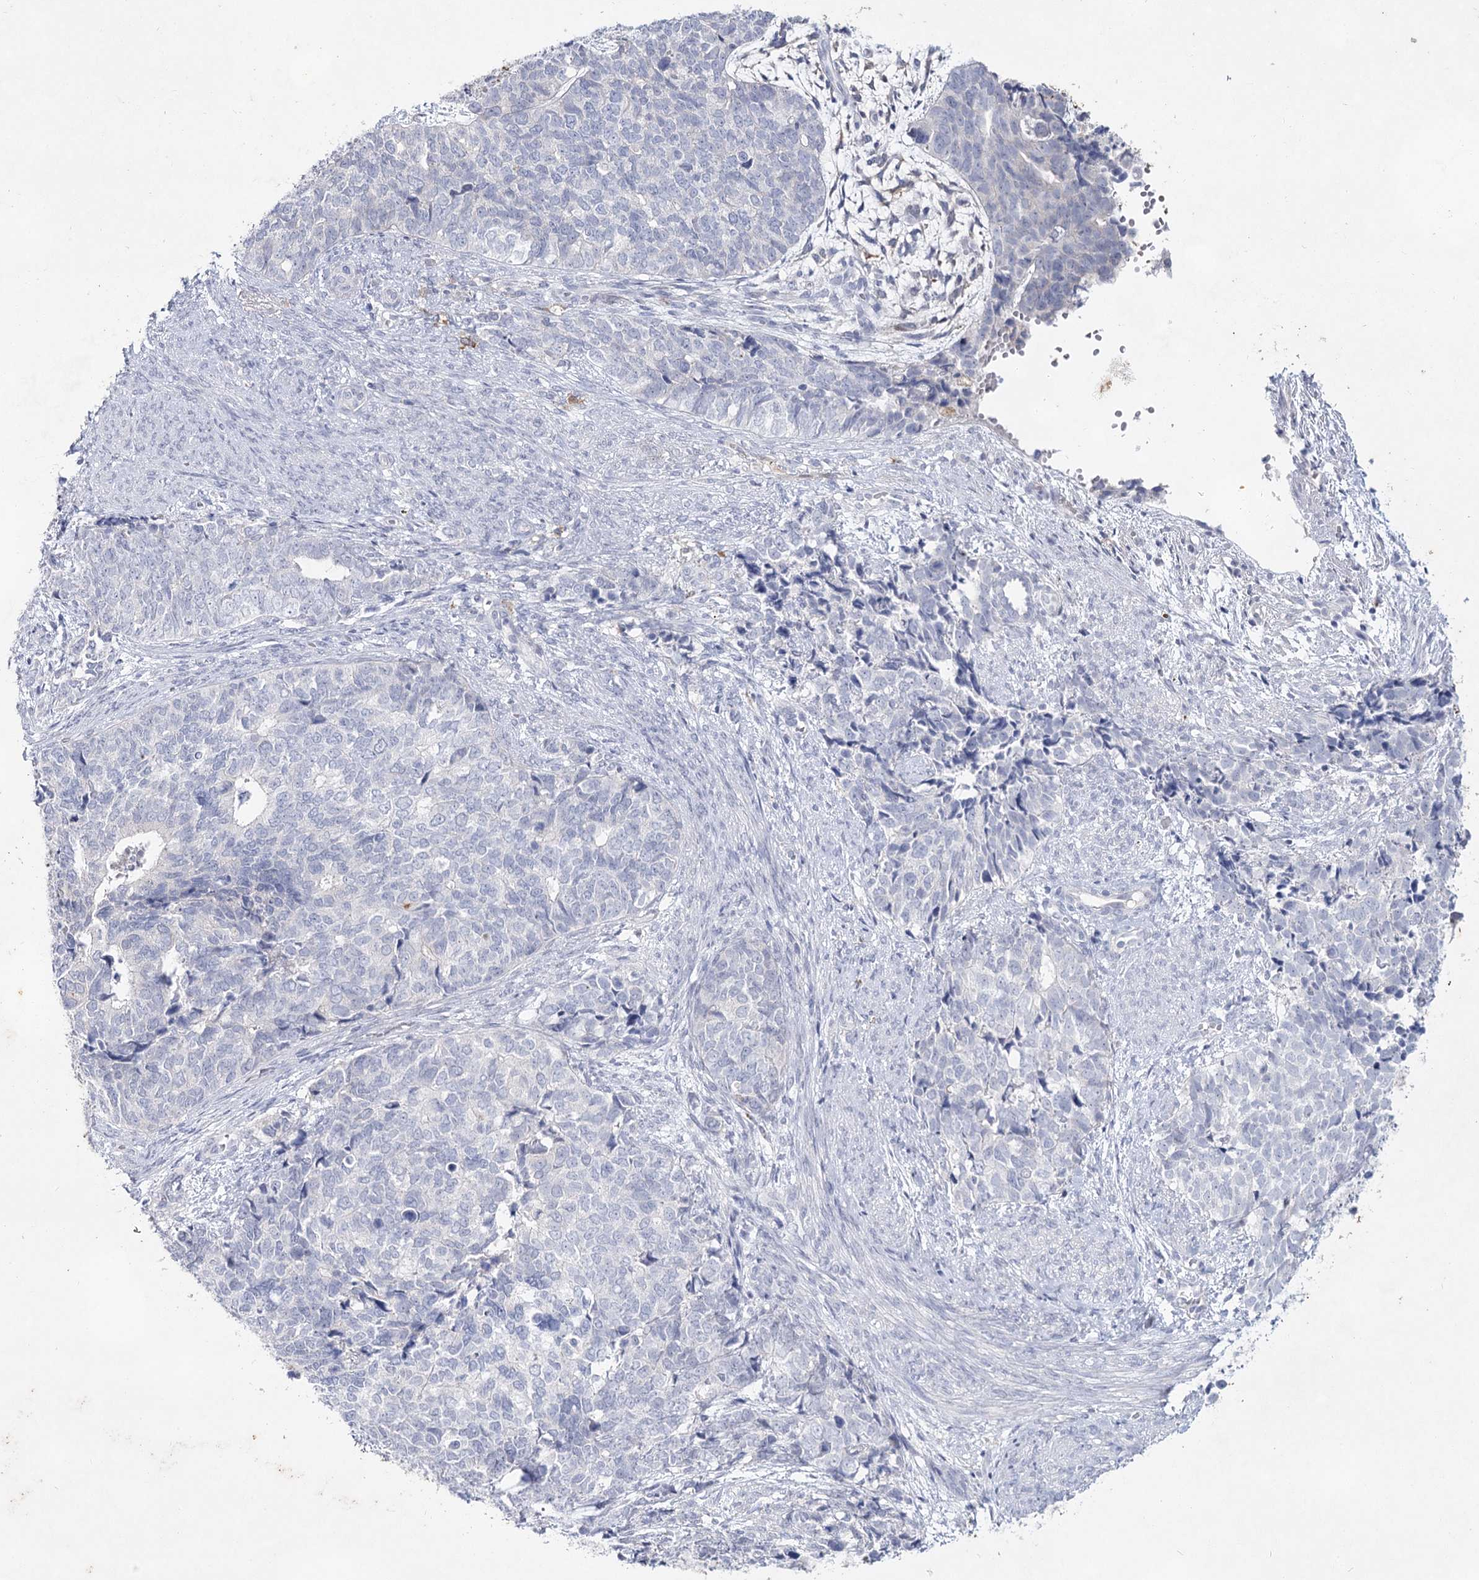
{"staining": {"intensity": "negative", "quantity": "none", "location": "none"}, "tissue": "cervical cancer", "cell_type": "Tumor cells", "image_type": "cancer", "snomed": [{"axis": "morphology", "description": "Squamous cell carcinoma, NOS"}, {"axis": "topography", "description": "Cervix"}], "caption": "Tumor cells are negative for protein expression in human cervical cancer.", "gene": "CCDC73", "patient": {"sex": "female", "age": 63}}